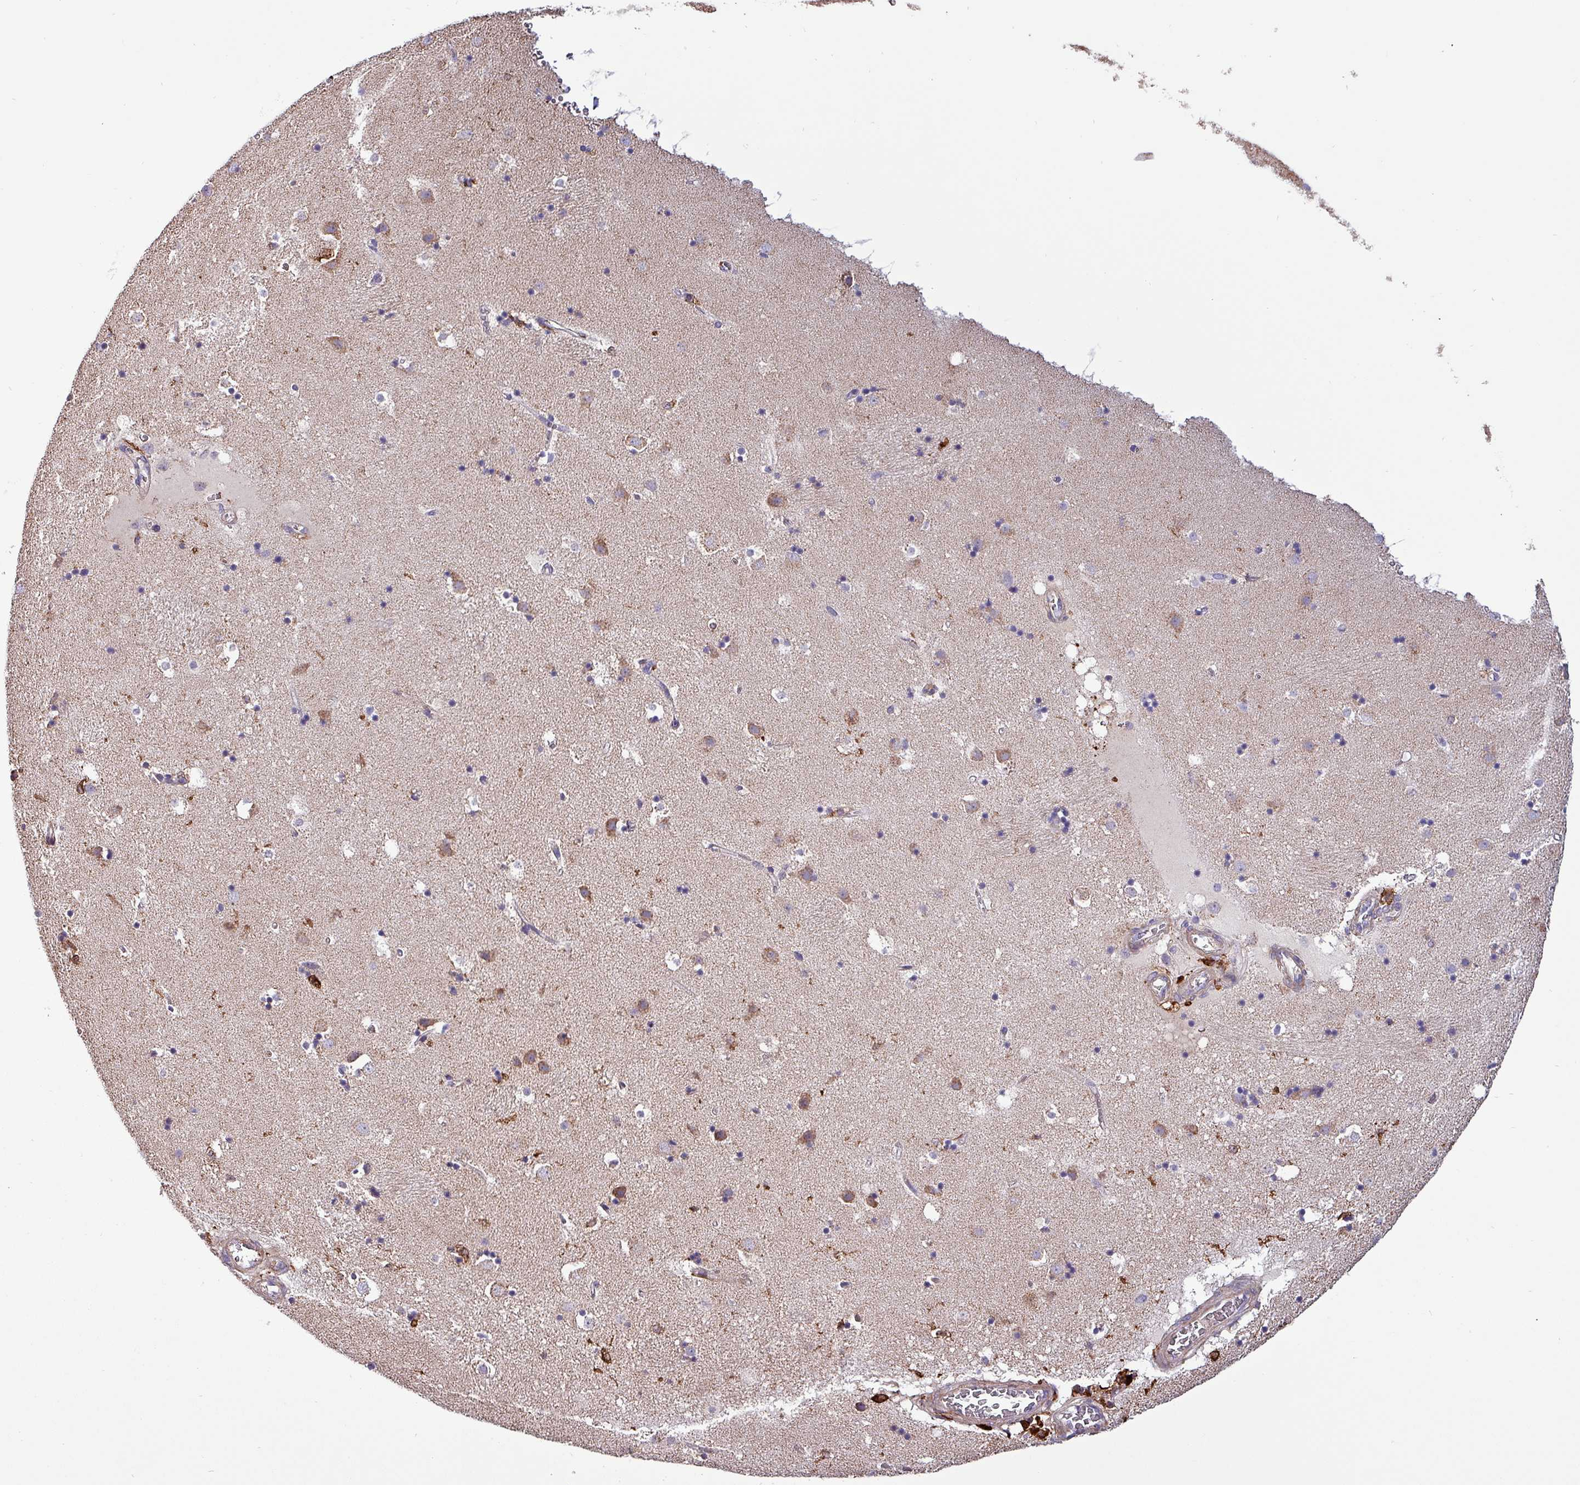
{"staining": {"intensity": "strong", "quantity": "<25%", "location": "nuclear"}, "tissue": "caudate", "cell_type": "Glial cells", "image_type": "normal", "snomed": [{"axis": "morphology", "description": "Normal tissue, NOS"}, {"axis": "topography", "description": "Lateral ventricle wall"}], "caption": "Caudate stained with immunohistochemistry exhibits strong nuclear expression in about <25% of glial cells. The staining is performed using DAB (3,3'-diaminobenzidine) brown chromogen to label protein expression. The nuclei are counter-stained blue using hematoxylin.", "gene": "SCIN", "patient": {"sex": "male", "age": 58}}